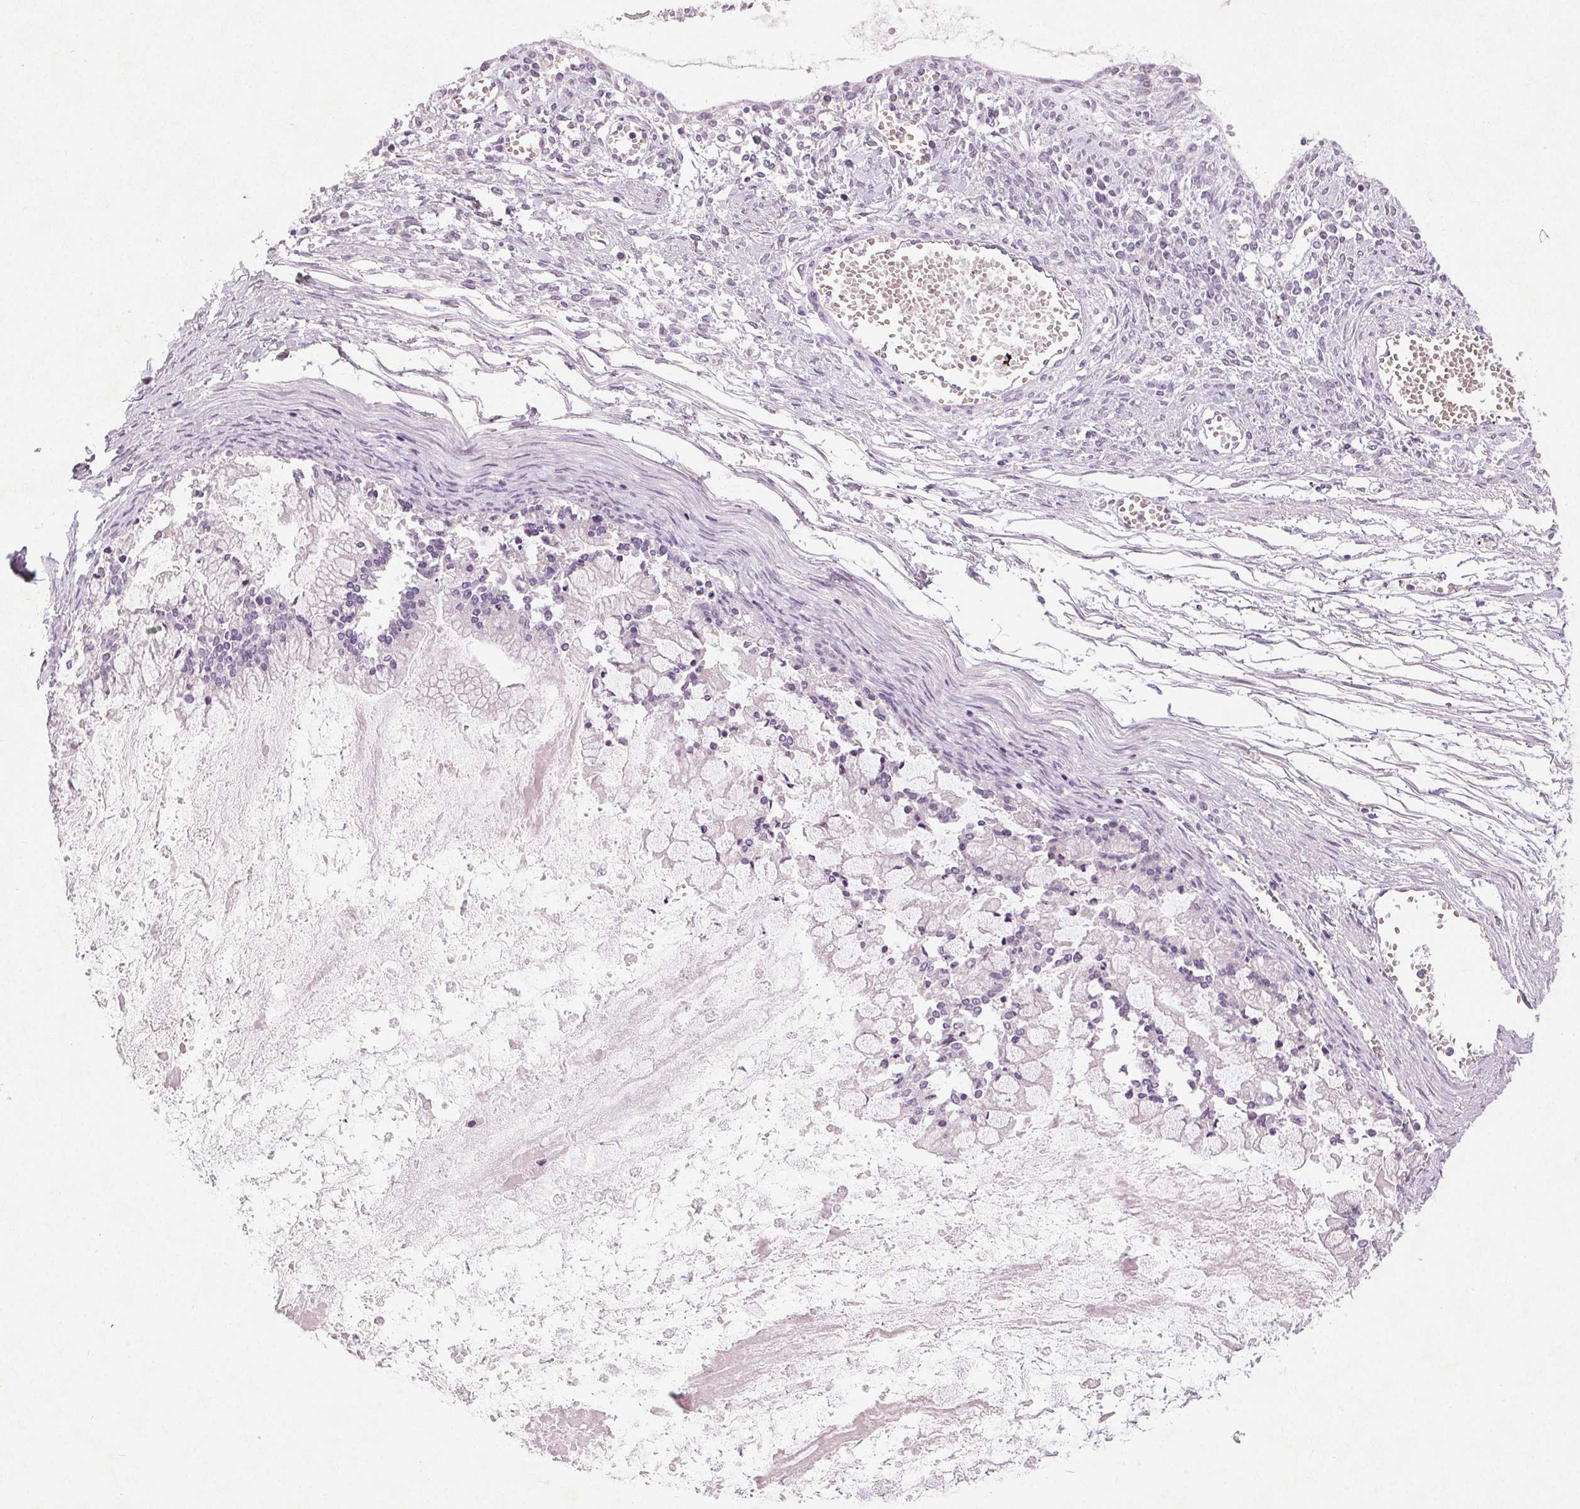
{"staining": {"intensity": "negative", "quantity": "none", "location": "none"}, "tissue": "ovarian cancer", "cell_type": "Tumor cells", "image_type": "cancer", "snomed": [{"axis": "morphology", "description": "Cystadenocarcinoma, mucinous, NOS"}, {"axis": "topography", "description": "Ovary"}], "caption": "Protein analysis of ovarian cancer (mucinous cystadenocarcinoma) demonstrates no significant expression in tumor cells.", "gene": "DSG3", "patient": {"sex": "female", "age": 67}}